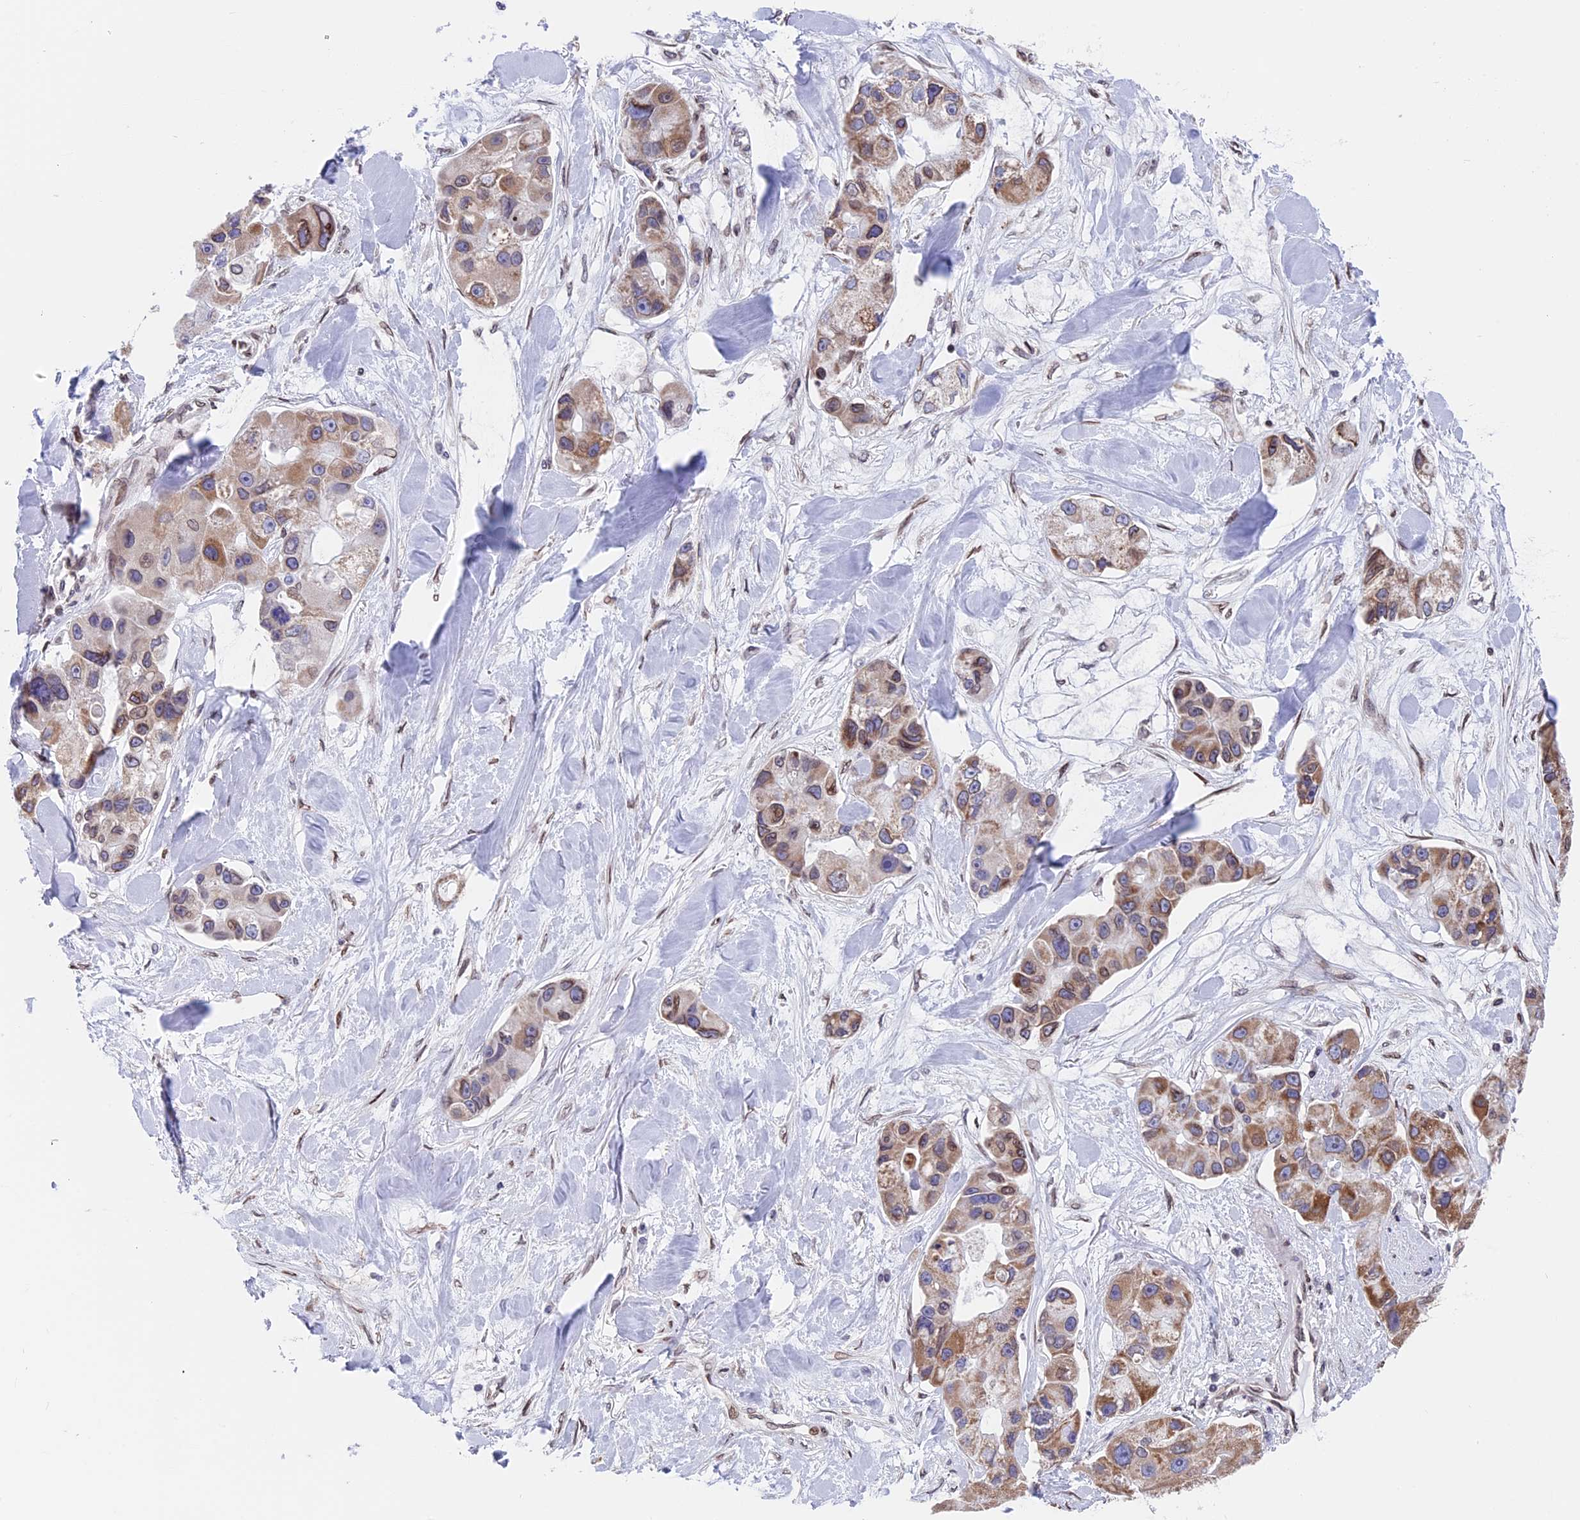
{"staining": {"intensity": "moderate", "quantity": ">75%", "location": "cytoplasmic/membranous,nuclear"}, "tissue": "lung cancer", "cell_type": "Tumor cells", "image_type": "cancer", "snomed": [{"axis": "morphology", "description": "Adenocarcinoma, NOS"}, {"axis": "topography", "description": "Lung"}], "caption": "Tumor cells display medium levels of moderate cytoplasmic/membranous and nuclear positivity in about >75% of cells in human lung adenocarcinoma. The staining was performed using DAB, with brown indicating positive protein expression. Nuclei are stained blue with hematoxylin.", "gene": "PTCHD4", "patient": {"sex": "female", "age": 54}}